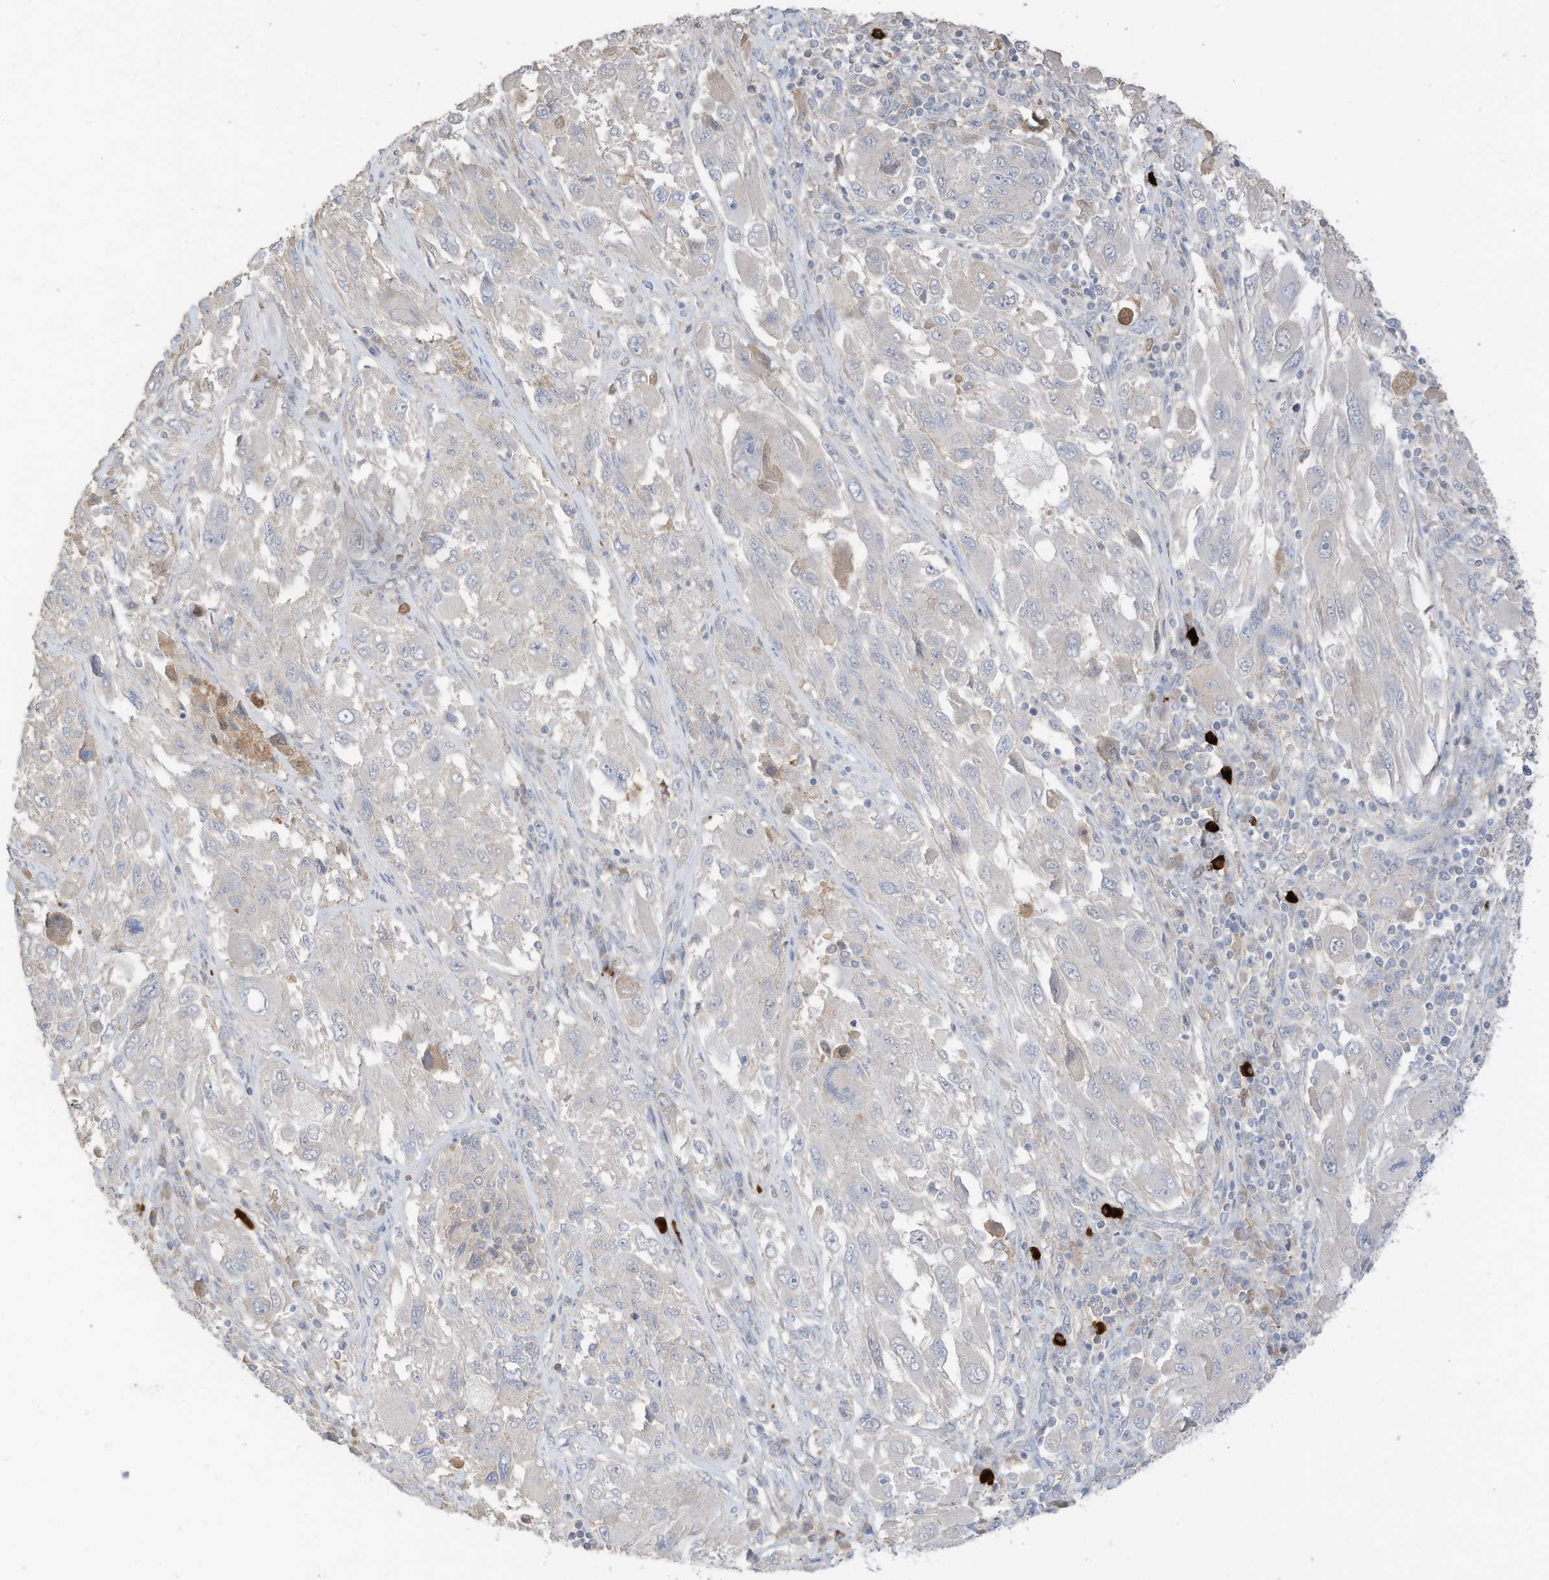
{"staining": {"intensity": "negative", "quantity": "none", "location": "none"}, "tissue": "melanoma", "cell_type": "Tumor cells", "image_type": "cancer", "snomed": [{"axis": "morphology", "description": "Malignant melanoma, NOS"}, {"axis": "topography", "description": "Skin"}], "caption": "The immunohistochemistry micrograph has no significant staining in tumor cells of melanoma tissue.", "gene": "CAPN13", "patient": {"sex": "female", "age": 91}}